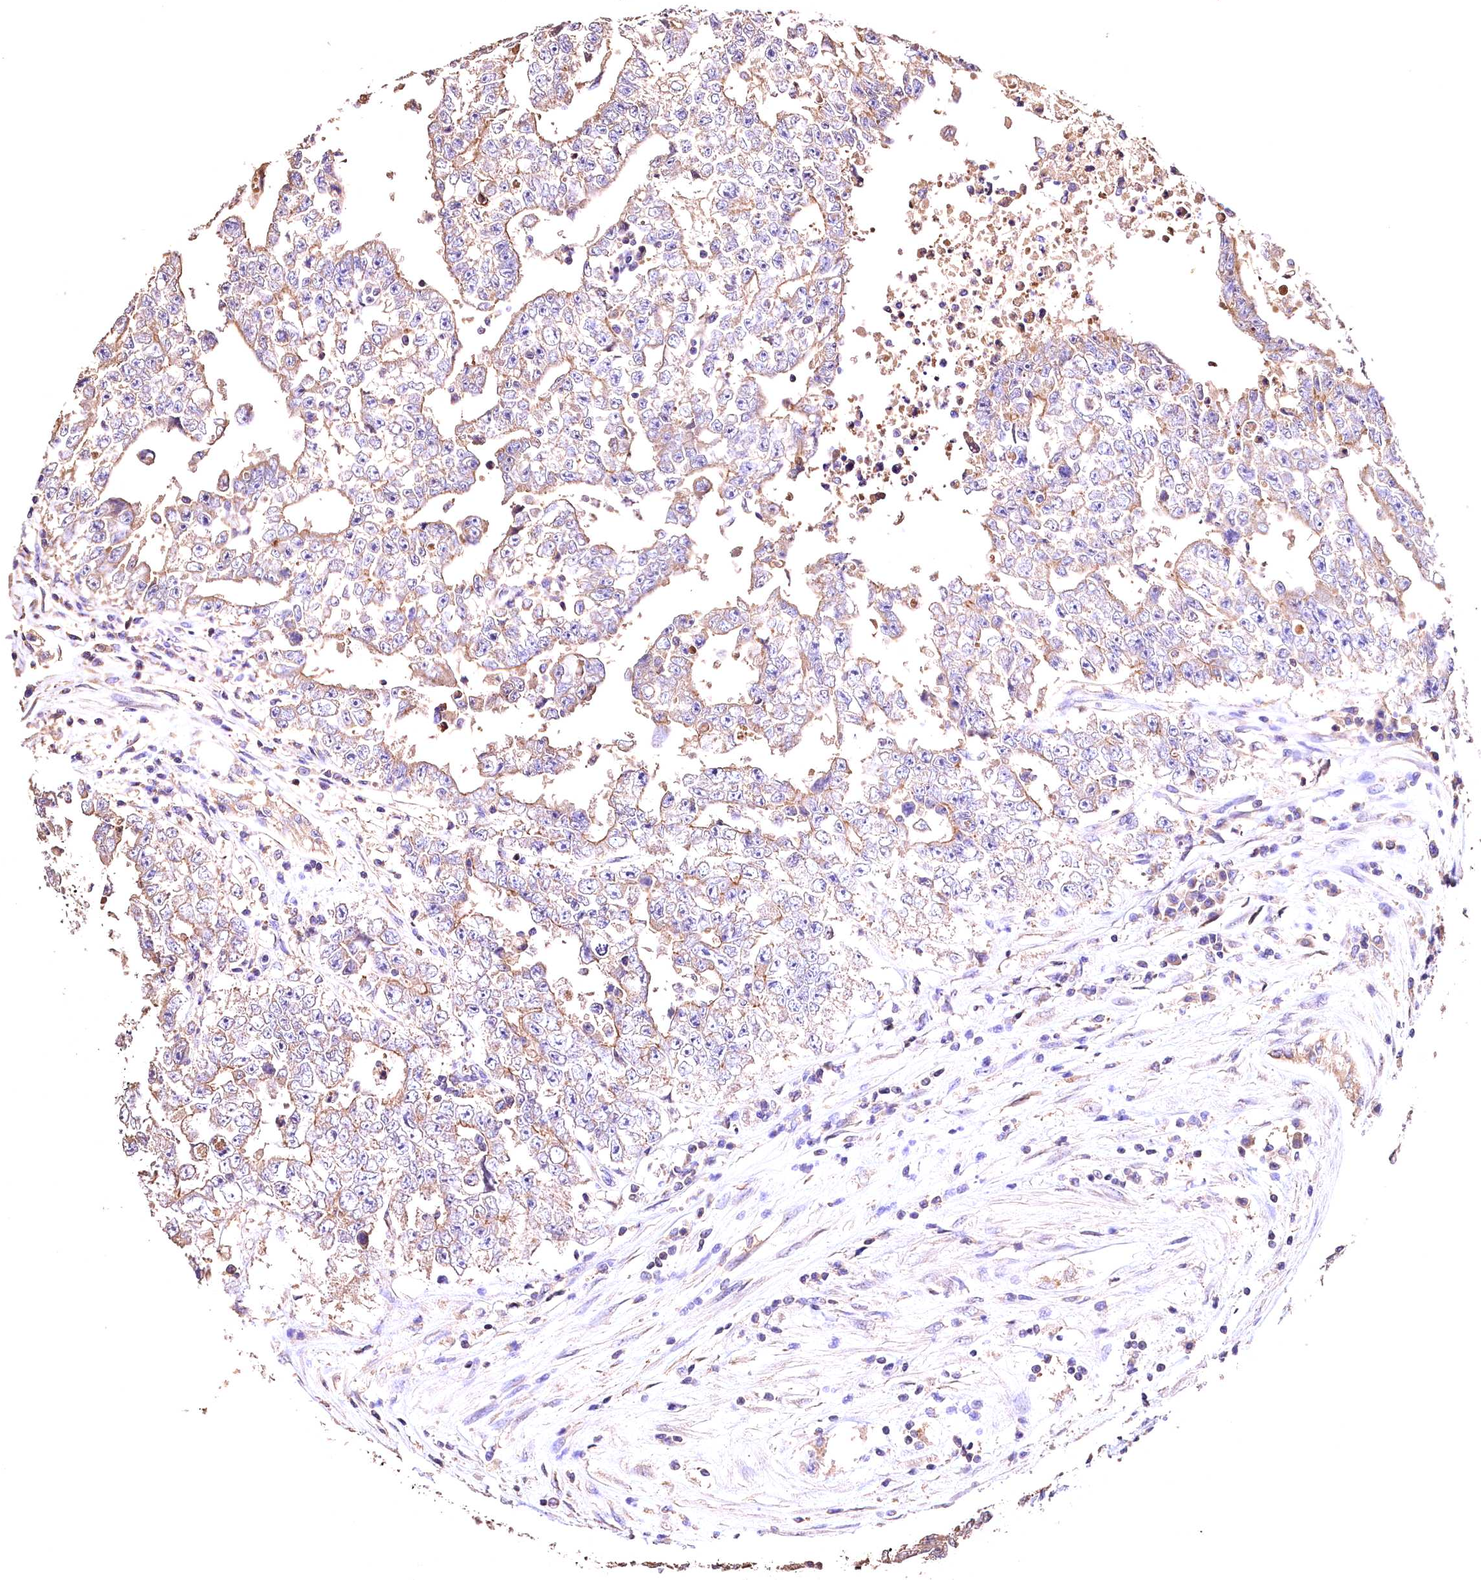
{"staining": {"intensity": "weak", "quantity": "25%-75%", "location": "cytoplasmic/membranous"}, "tissue": "testis cancer", "cell_type": "Tumor cells", "image_type": "cancer", "snomed": [{"axis": "morphology", "description": "Carcinoma, Embryonal, NOS"}, {"axis": "topography", "description": "Testis"}], "caption": "This image displays immunohistochemistry (IHC) staining of human testis cancer (embryonal carcinoma), with low weak cytoplasmic/membranous staining in about 25%-75% of tumor cells.", "gene": "OAS3", "patient": {"sex": "male", "age": 25}}